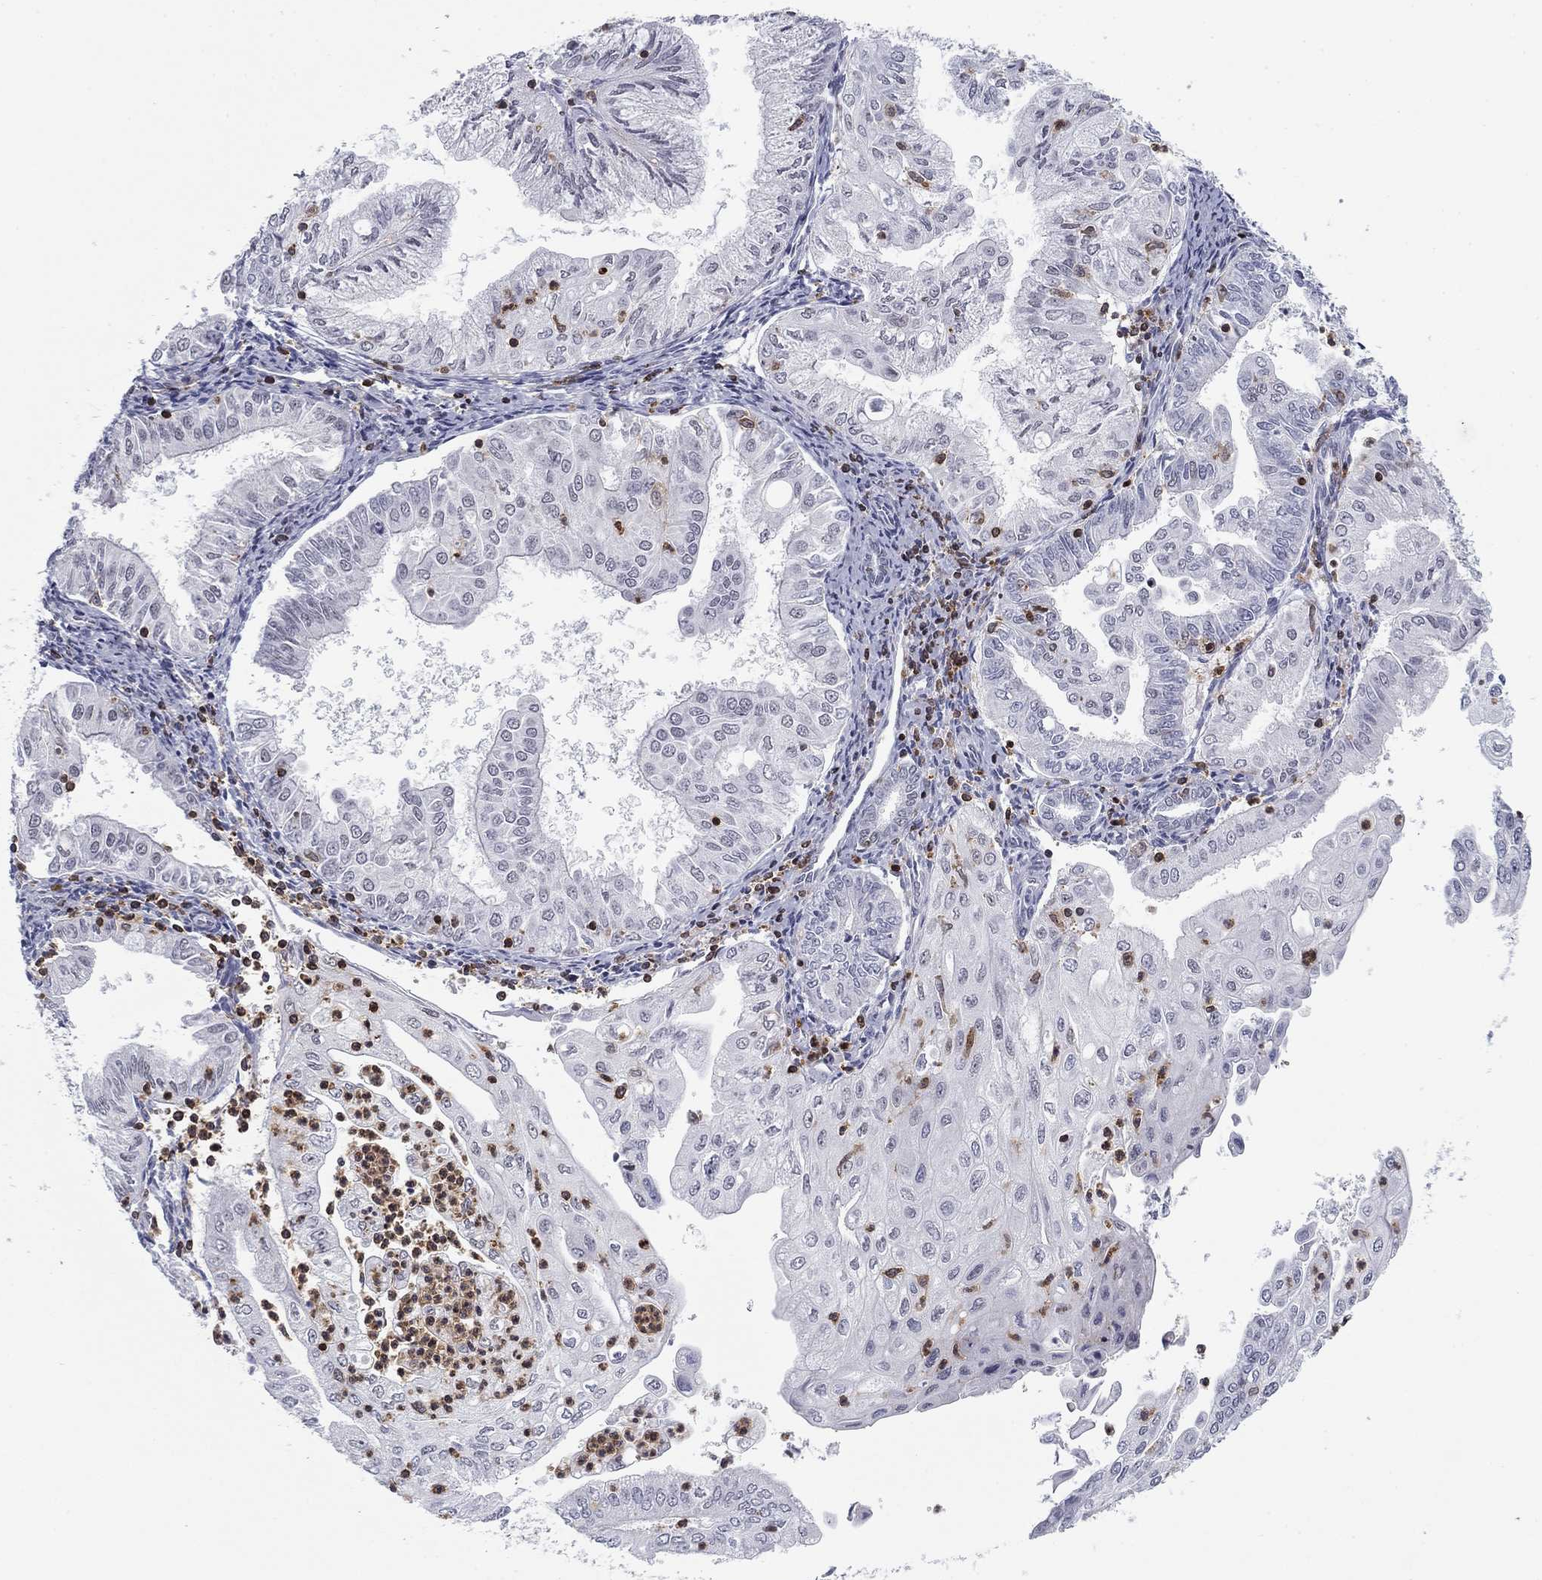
{"staining": {"intensity": "negative", "quantity": "none", "location": "none"}, "tissue": "endometrial cancer", "cell_type": "Tumor cells", "image_type": "cancer", "snomed": [{"axis": "morphology", "description": "Adenocarcinoma, NOS"}, {"axis": "topography", "description": "Endometrium"}], "caption": "IHC micrograph of neoplastic tissue: human endometrial adenocarcinoma stained with DAB exhibits no significant protein staining in tumor cells.", "gene": "ARHGAP27", "patient": {"sex": "female", "age": 56}}